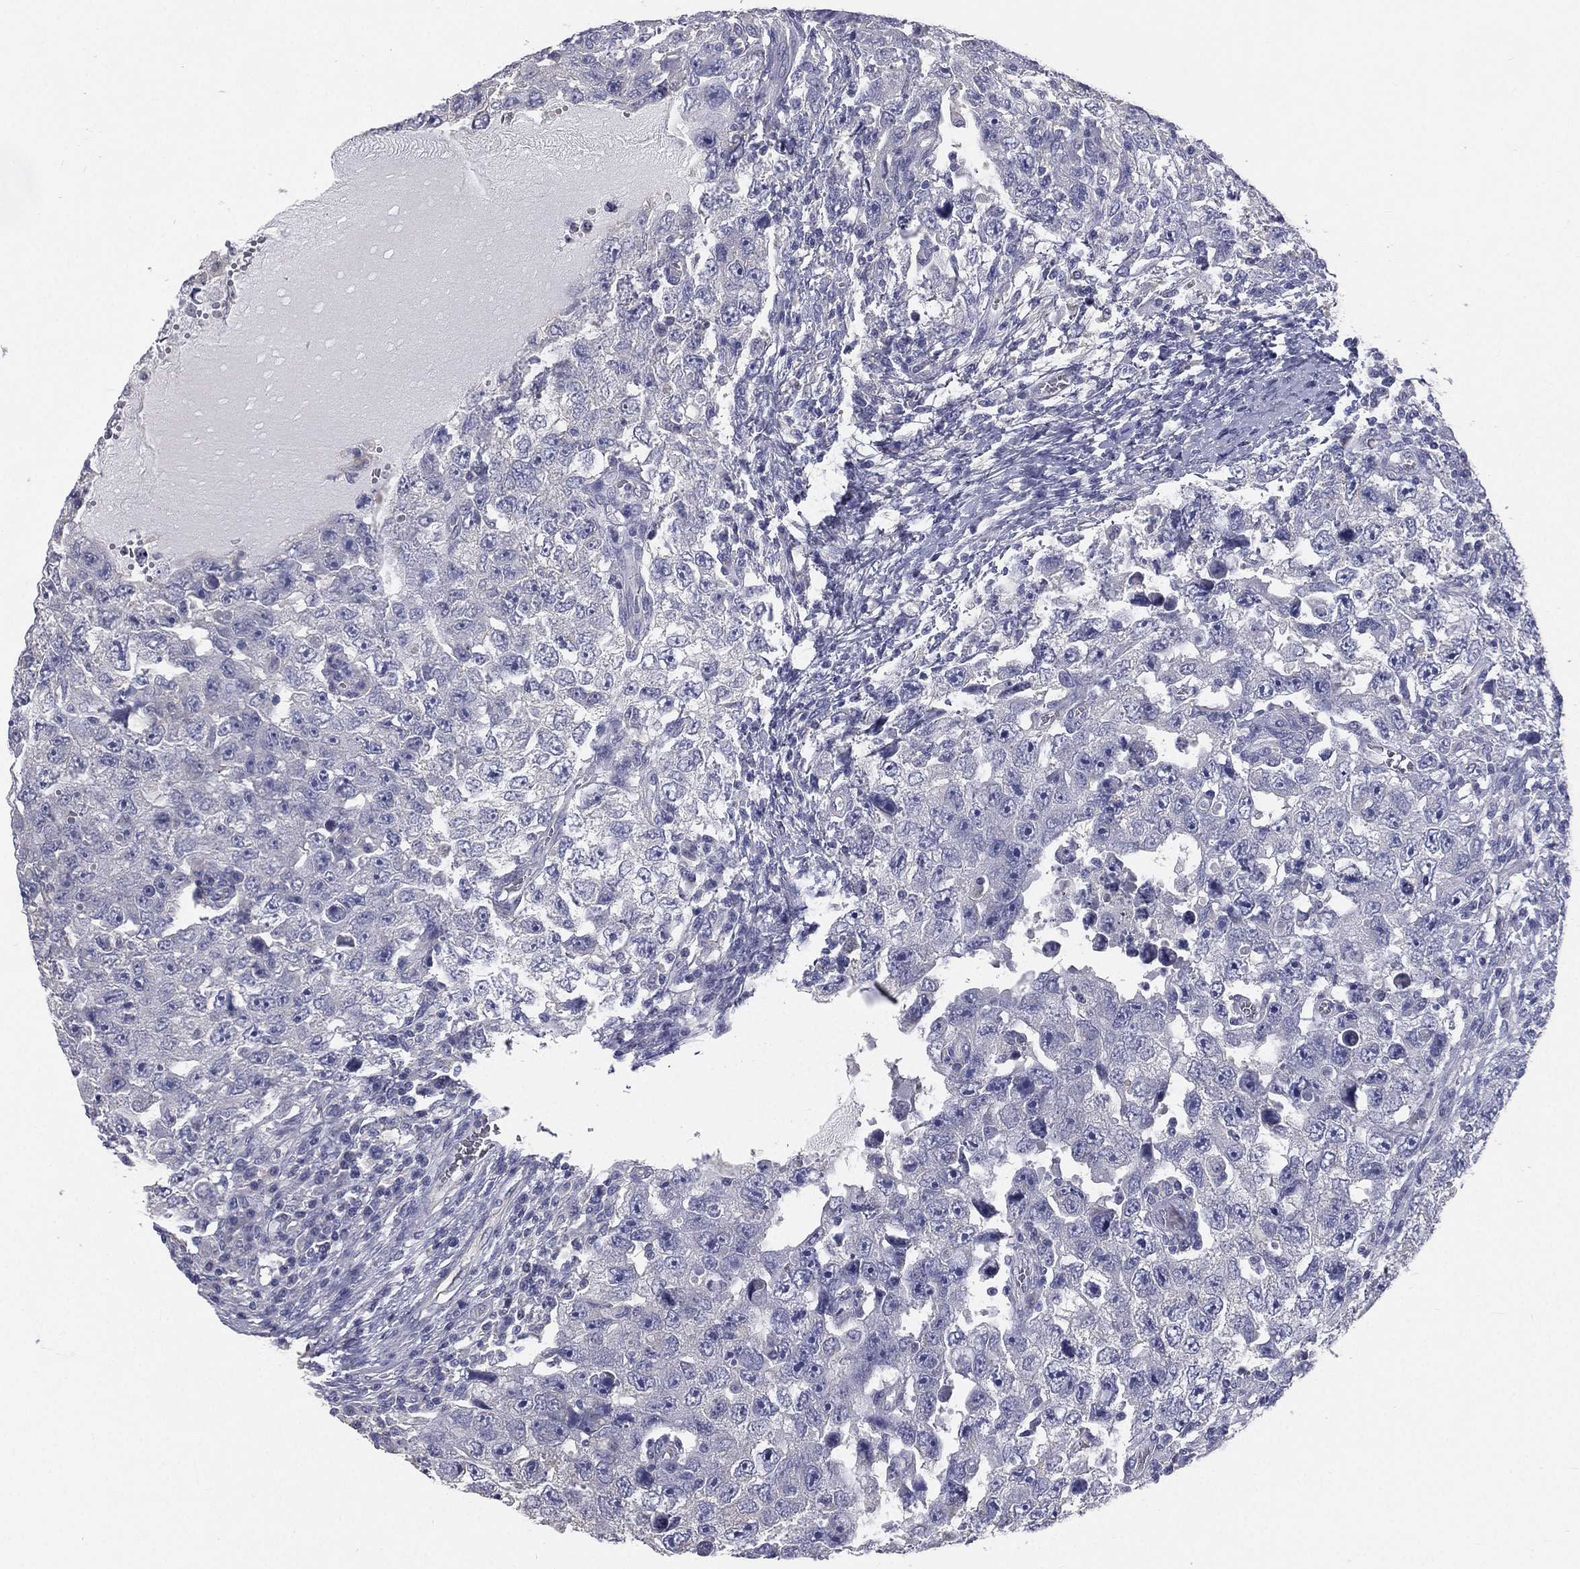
{"staining": {"intensity": "negative", "quantity": "none", "location": "none"}, "tissue": "testis cancer", "cell_type": "Tumor cells", "image_type": "cancer", "snomed": [{"axis": "morphology", "description": "Carcinoma, Embryonal, NOS"}, {"axis": "topography", "description": "Testis"}], "caption": "A photomicrograph of testis embryonal carcinoma stained for a protein displays no brown staining in tumor cells. (Immunohistochemistry (ihc), brightfield microscopy, high magnification).", "gene": "MUC13", "patient": {"sex": "male", "age": 26}}